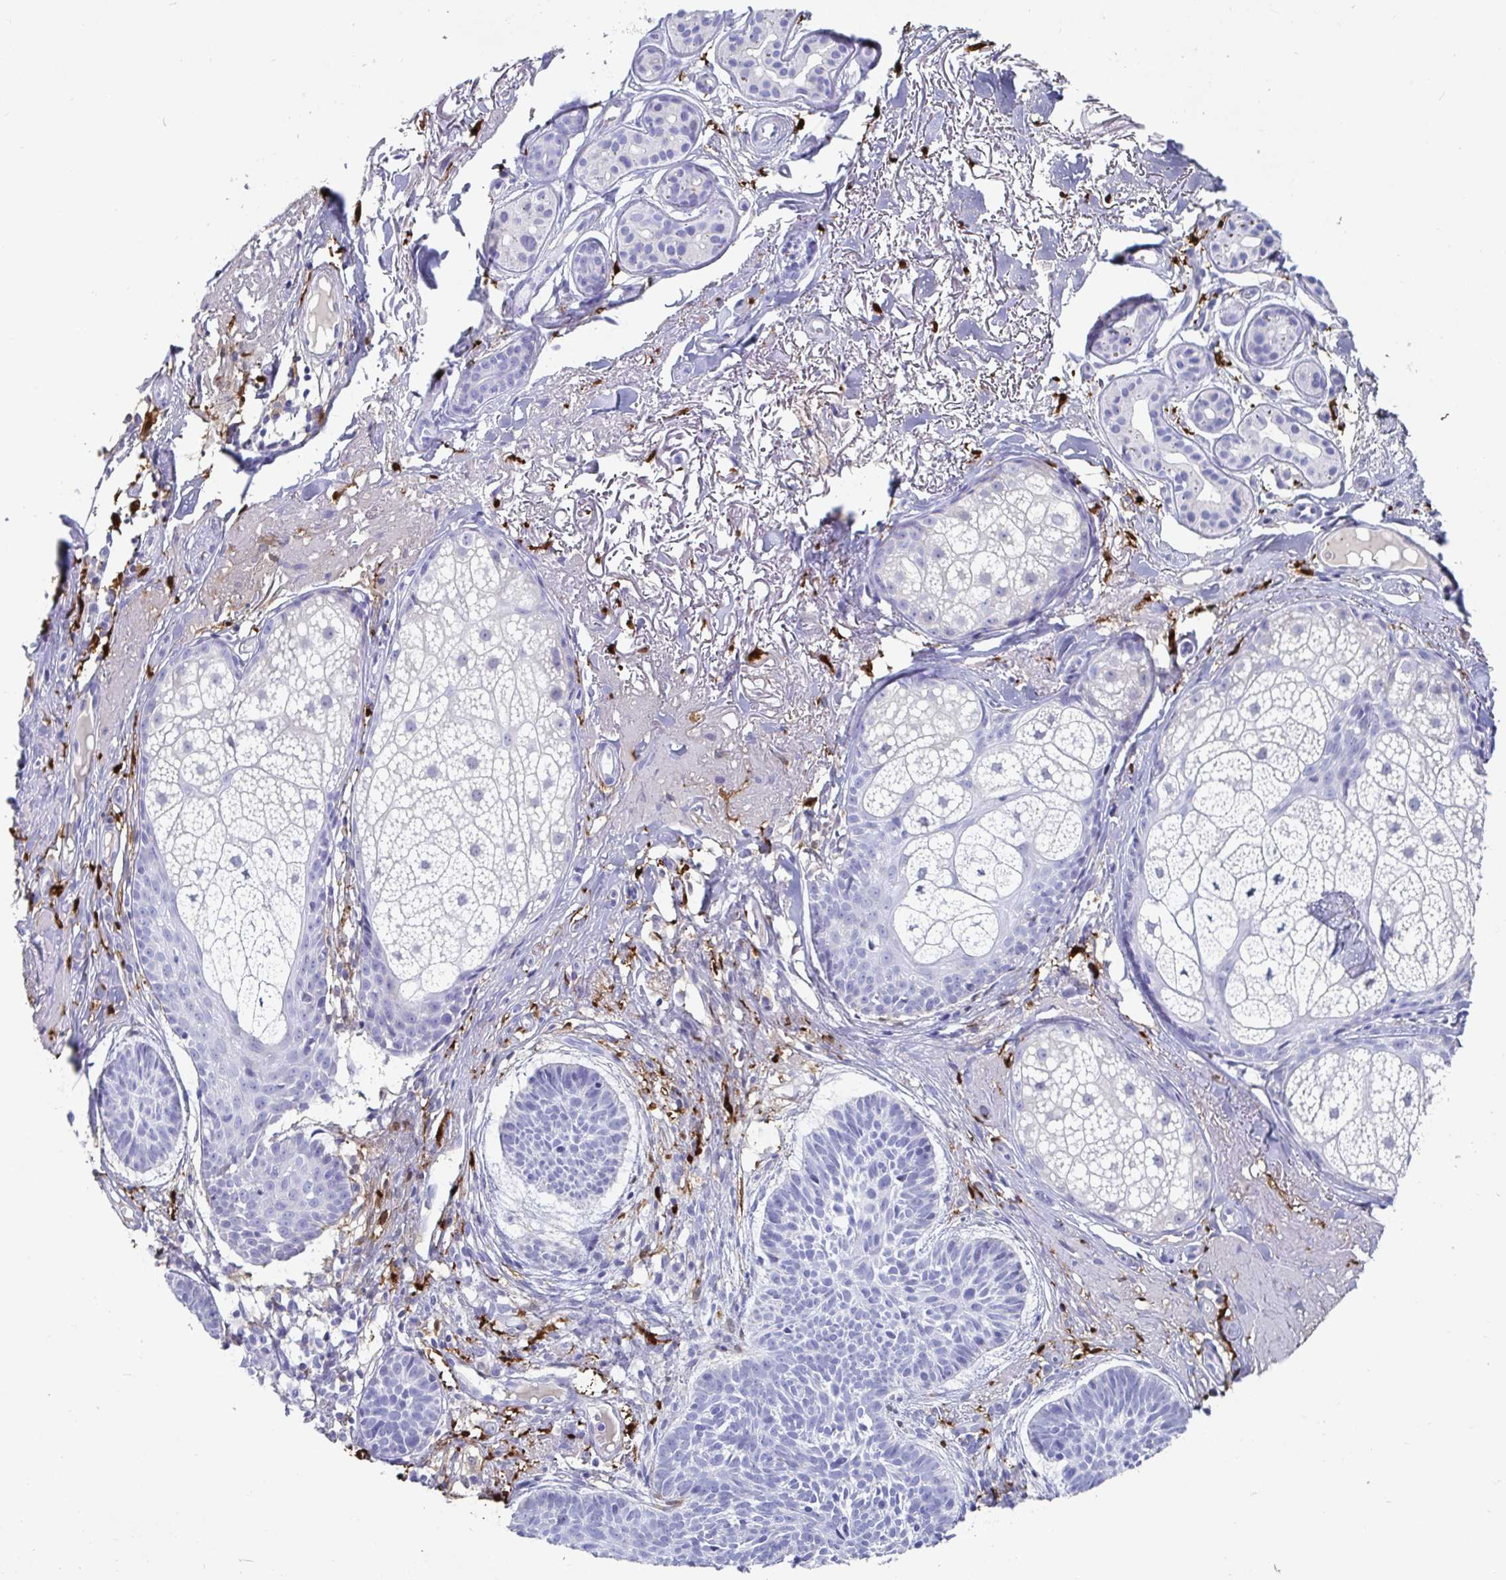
{"staining": {"intensity": "negative", "quantity": "none", "location": "none"}, "tissue": "skin cancer", "cell_type": "Tumor cells", "image_type": "cancer", "snomed": [{"axis": "morphology", "description": "Basal cell carcinoma"}, {"axis": "topography", "description": "Skin"}], "caption": "The immunohistochemistry histopathology image has no significant positivity in tumor cells of skin basal cell carcinoma tissue. Nuclei are stained in blue.", "gene": "OR2A4", "patient": {"sex": "male", "age": 78}}